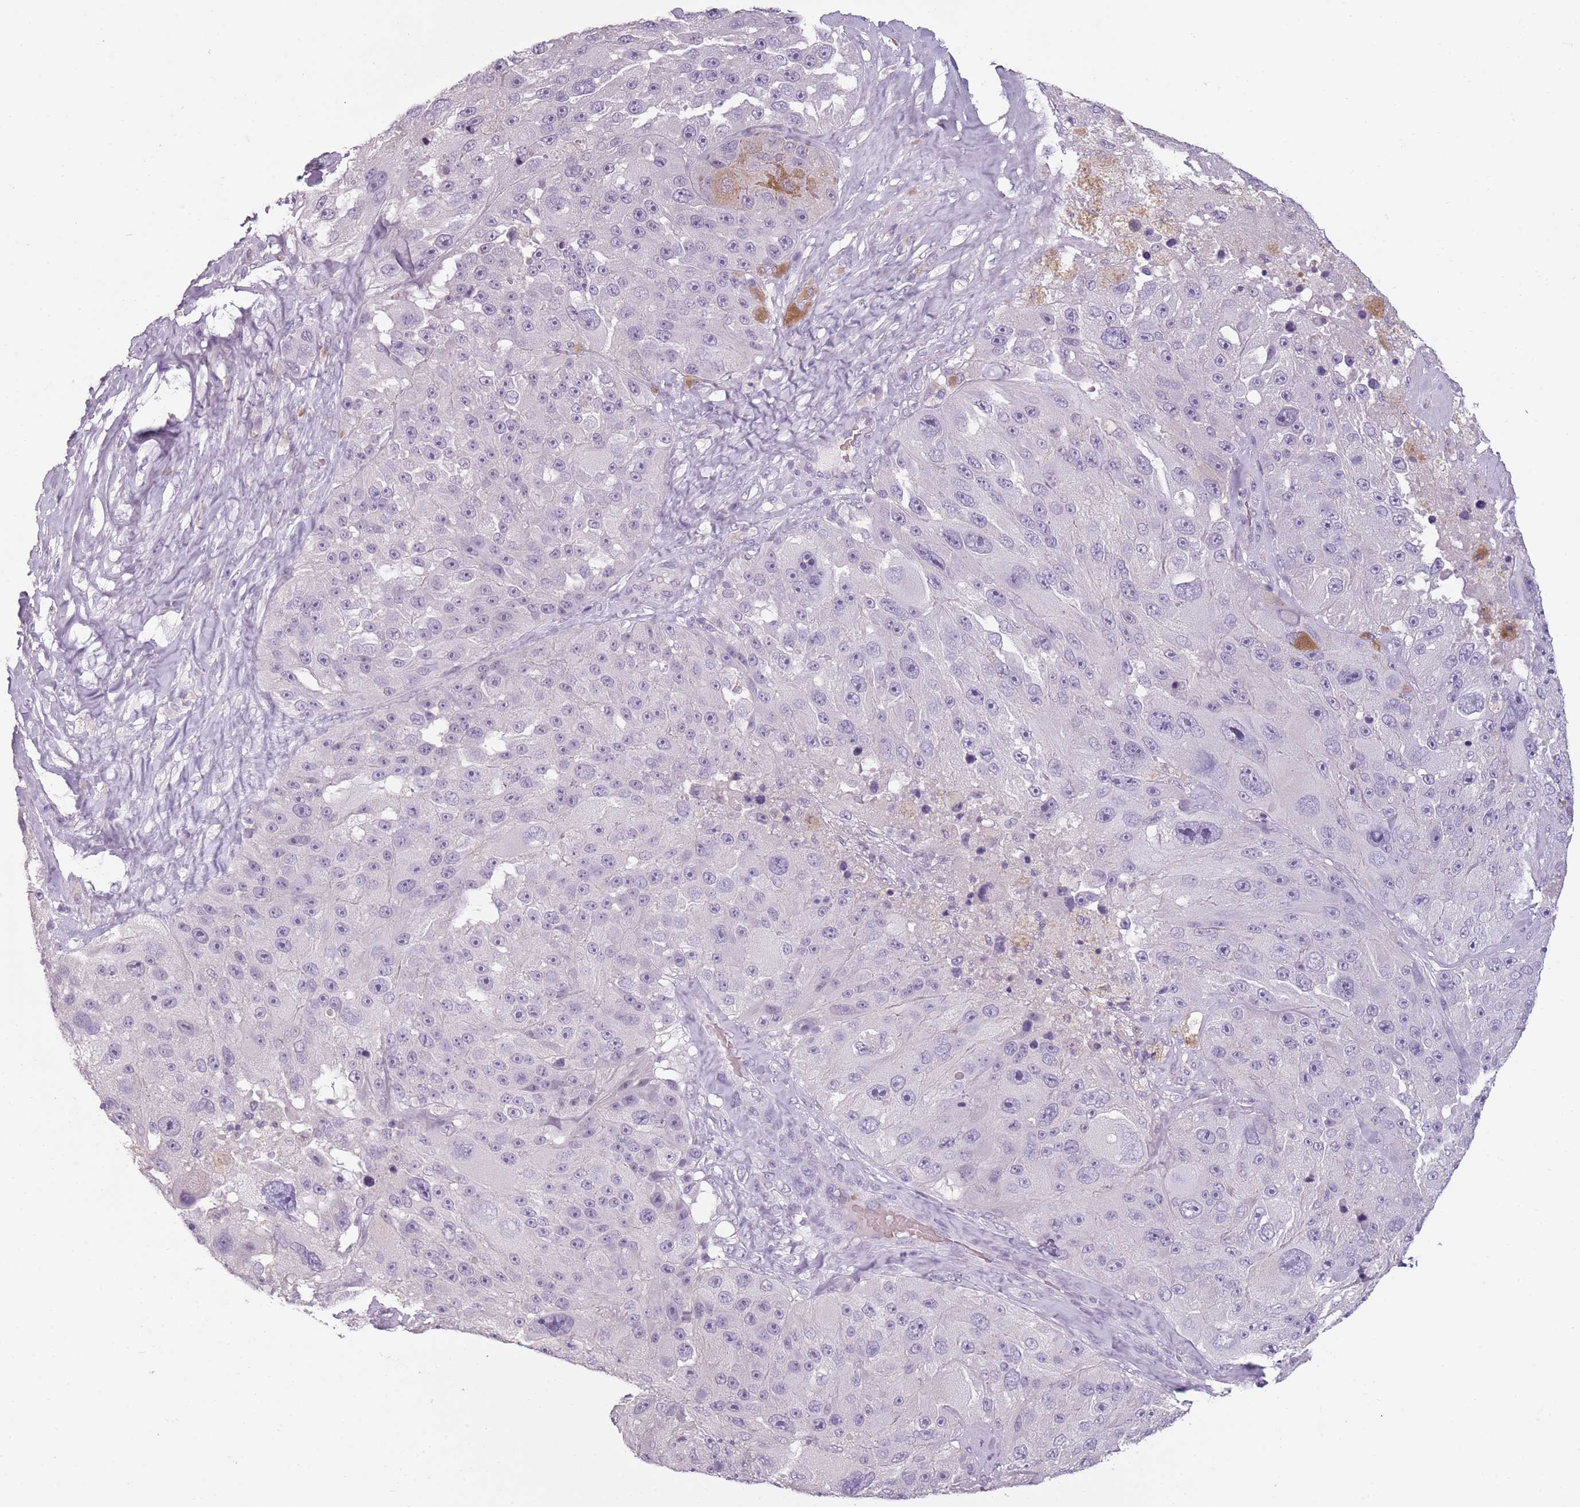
{"staining": {"intensity": "negative", "quantity": "none", "location": "none"}, "tissue": "melanoma", "cell_type": "Tumor cells", "image_type": "cancer", "snomed": [{"axis": "morphology", "description": "Malignant melanoma, Metastatic site"}, {"axis": "topography", "description": "Lymph node"}], "caption": "Tumor cells show no significant expression in melanoma.", "gene": "PIEZO1", "patient": {"sex": "male", "age": 62}}